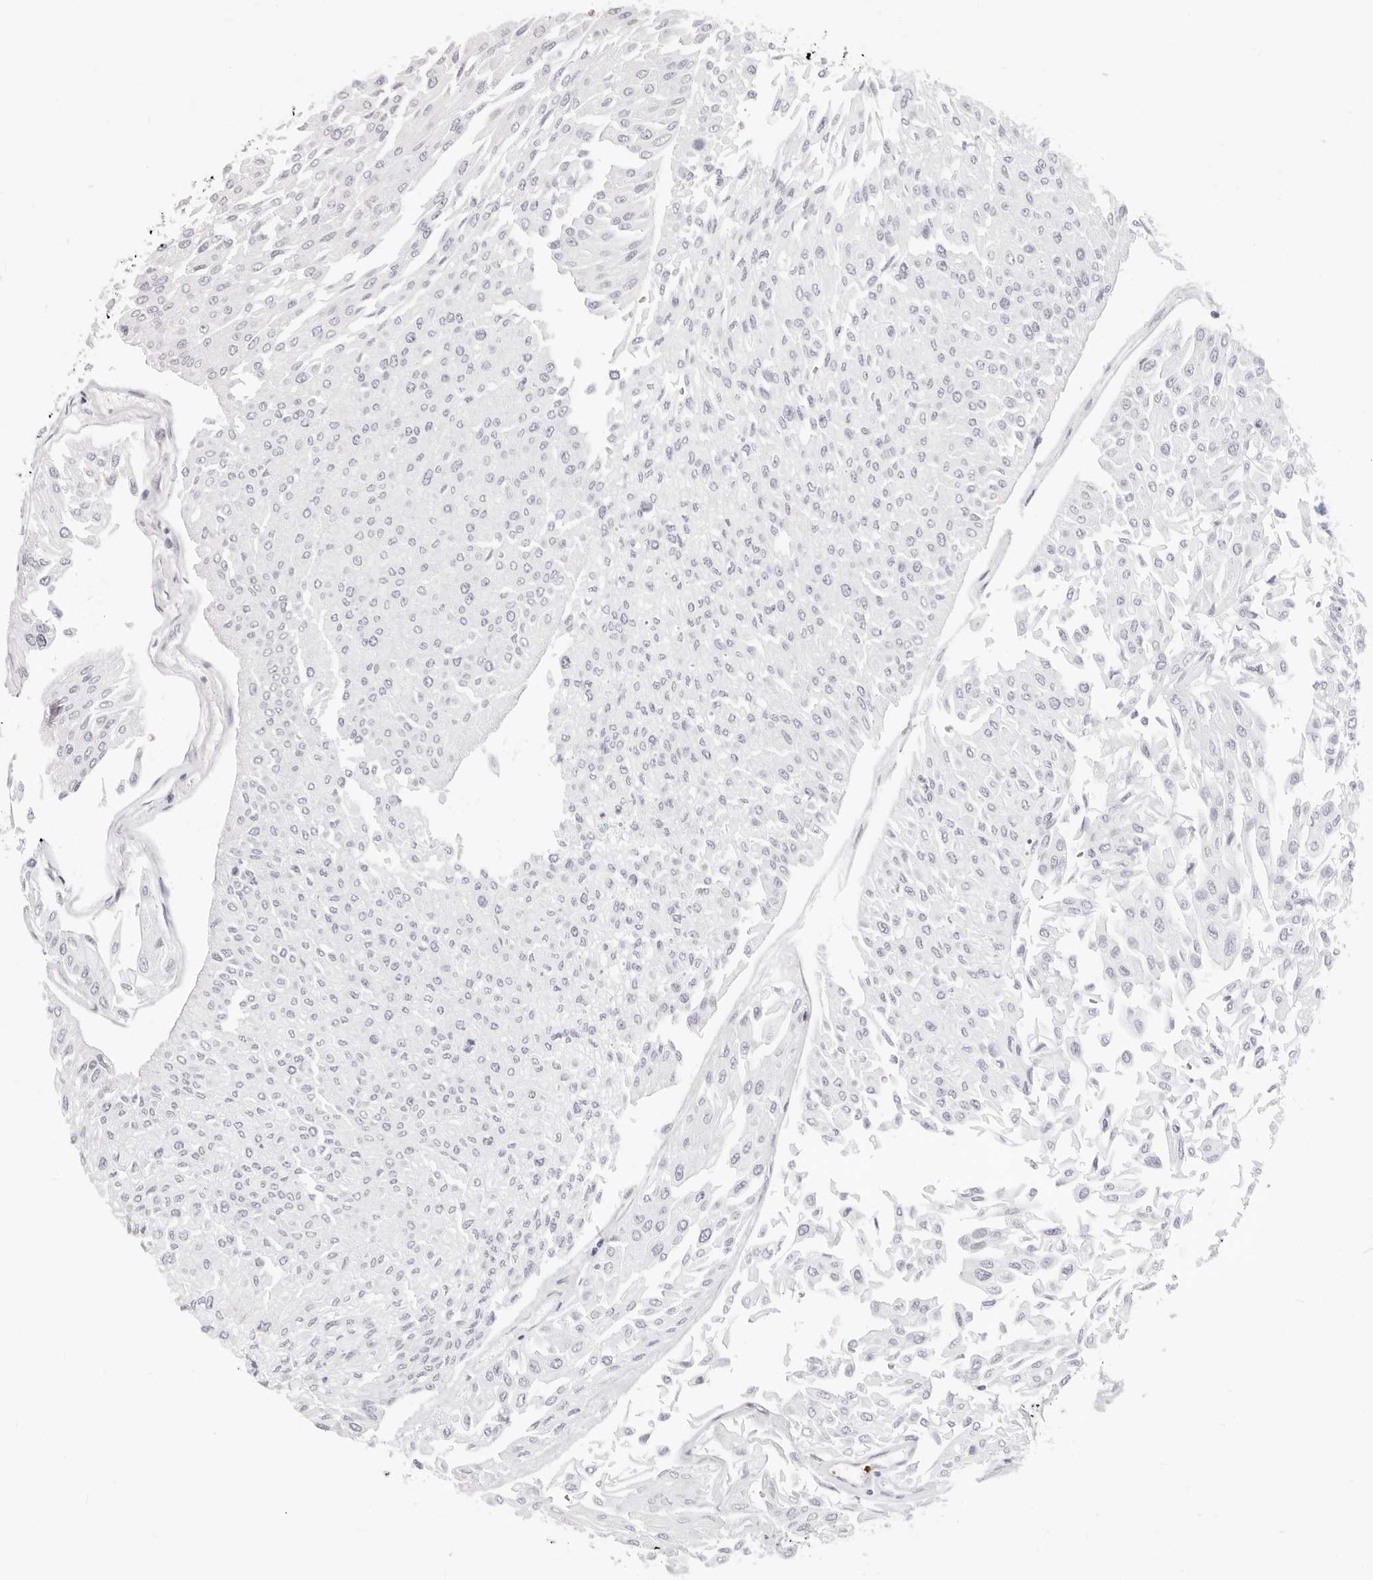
{"staining": {"intensity": "negative", "quantity": "none", "location": "none"}, "tissue": "urothelial cancer", "cell_type": "Tumor cells", "image_type": "cancer", "snomed": [{"axis": "morphology", "description": "Urothelial carcinoma, Low grade"}, {"axis": "topography", "description": "Urinary bladder"}], "caption": "This is an immunohistochemistry photomicrograph of human urothelial cancer. There is no staining in tumor cells.", "gene": "CAMP", "patient": {"sex": "male", "age": 67}}